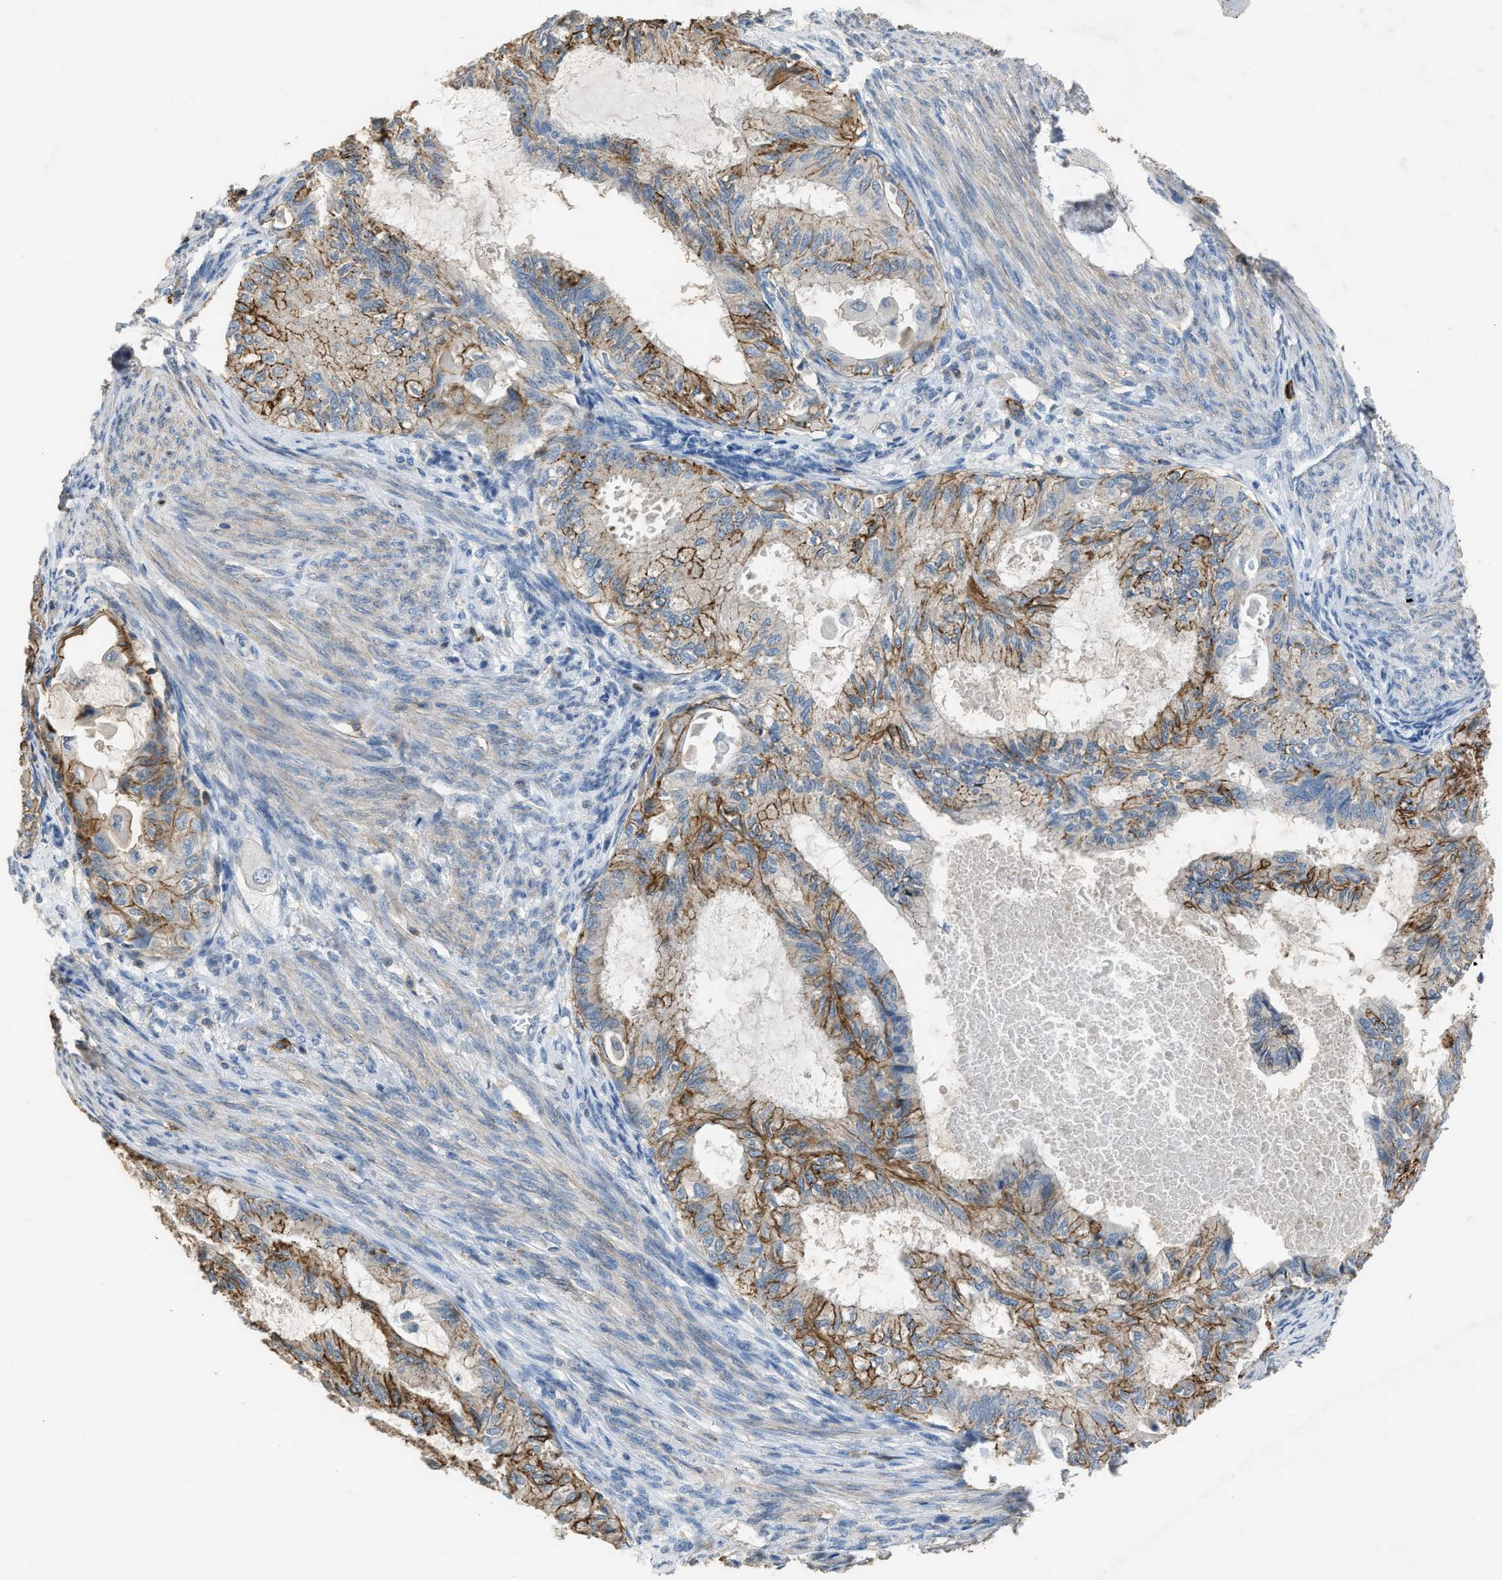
{"staining": {"intensity": "strong", "quantity": "25%-75%", "location": "cytoplasmic/membranous"}, "tissue": "cervical cancer", "cell_type": "Tumor cells", "image_type": "cancer", "snomed": [{"axis": "morphology", "description": "Normal tissue, NOS"}, {"axis": "morphology", "description": "Adenocarcinoma, NOS"}, {"axis": "topography", "description": "Cervix"}, {"axis": "topography", "description": "Endometrium"}], "caption": "DAB immunohistochemical staining of cervical adenocarcinoma shows strong cytoplasmic/membranous protein positivity in approximately 25%-75% of tumor cells.", "gene": "OR51E1", "patient": {"sex": "female", "age": 86}}